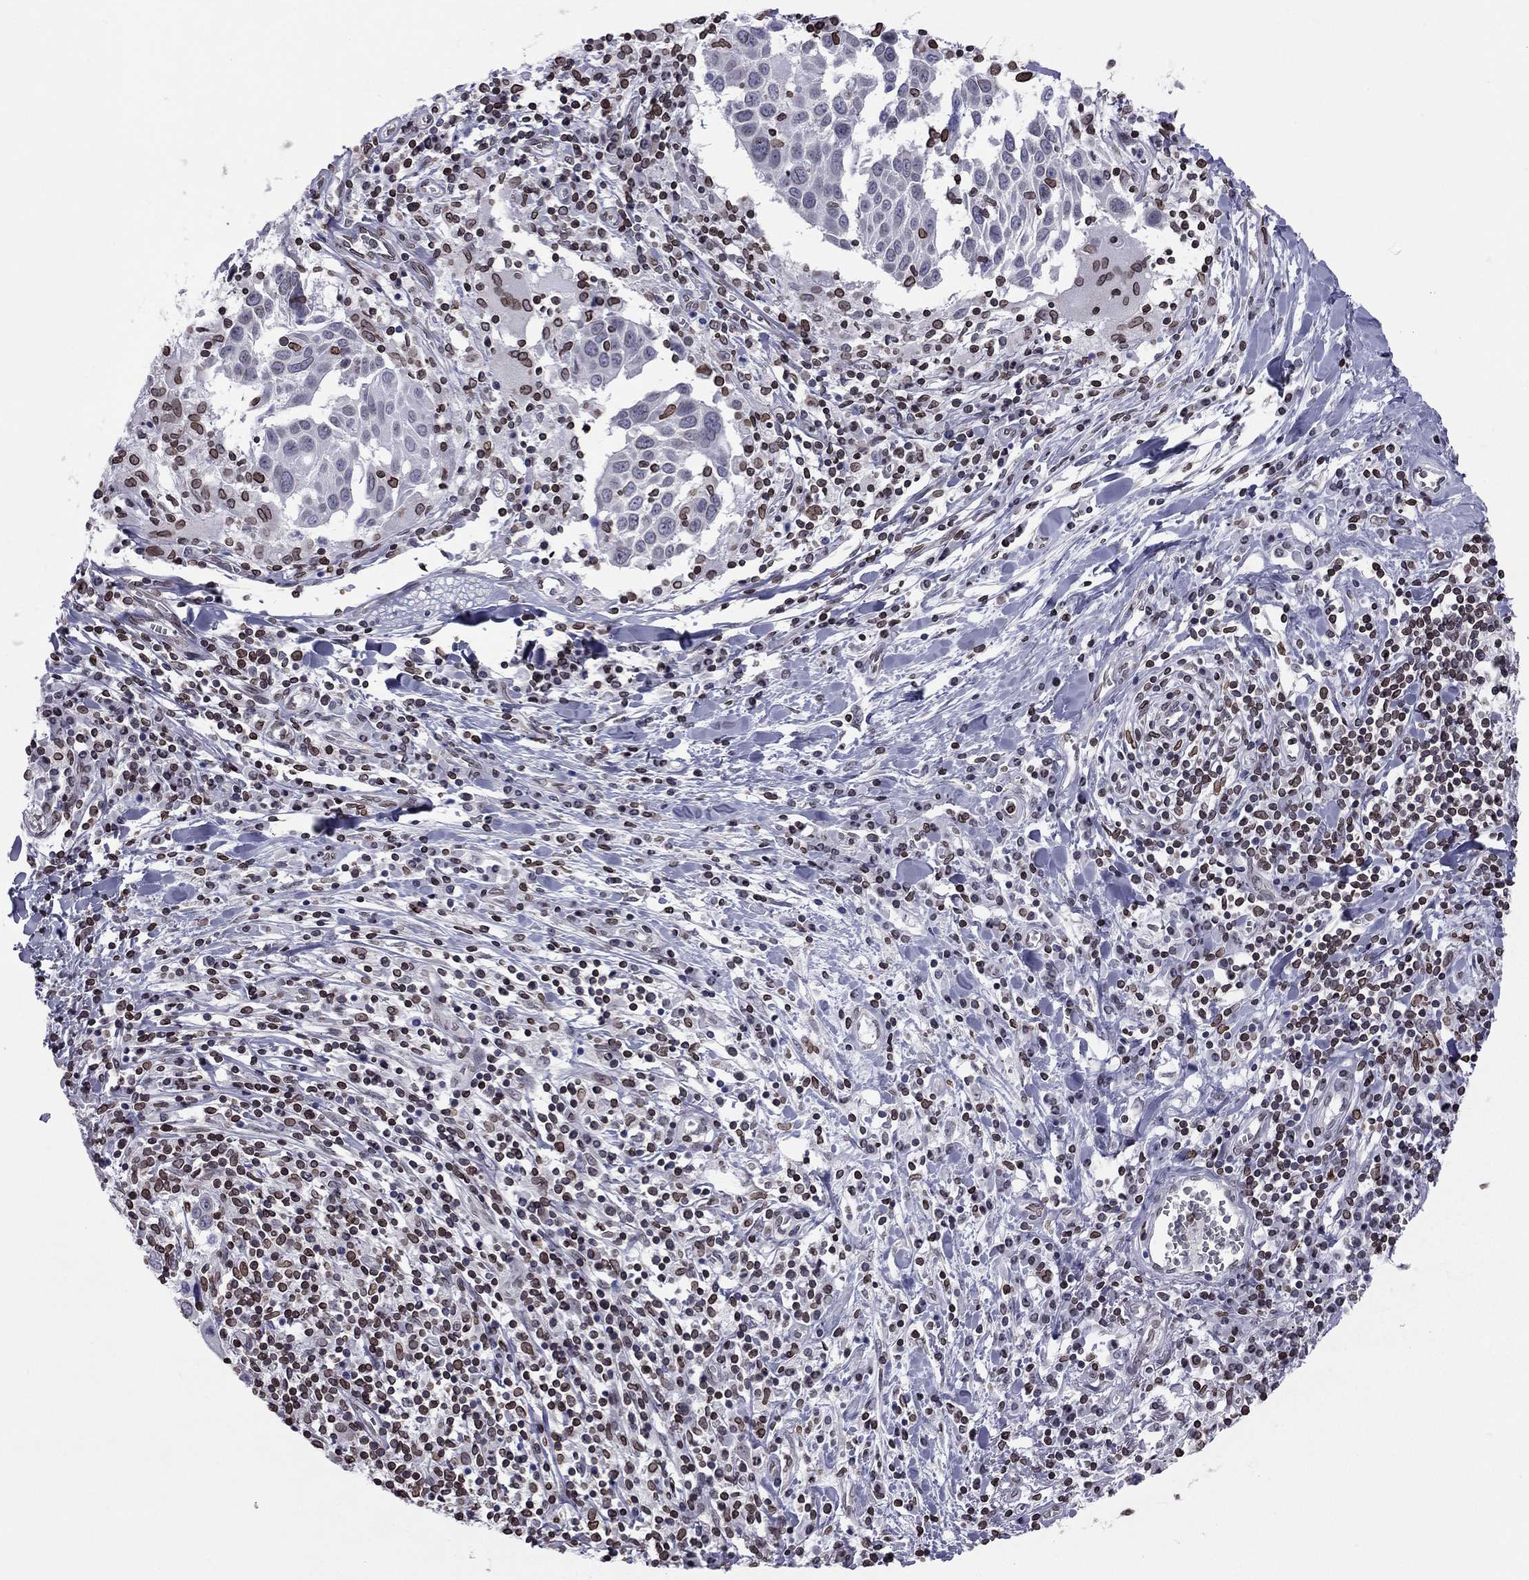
{"staining": {"intensity": "negative", "quantity": "none", "location": "none"}, "tissue": "lung cancer", "cell_type": "Tumor cells", "image_type": "cancer", "snomed": [{"axis": "morphology", "description": "Squamous cell carcinoma, NOS"}, {"axis": "topography", "description": "Lung"}], "caption": "This is an immunohistochemistry (IHC) micrograph of human lung cancer. There is no positivity in tumor cells.", "gene": "ESPL1", "patient": {"sex": "male", "age": 57}}